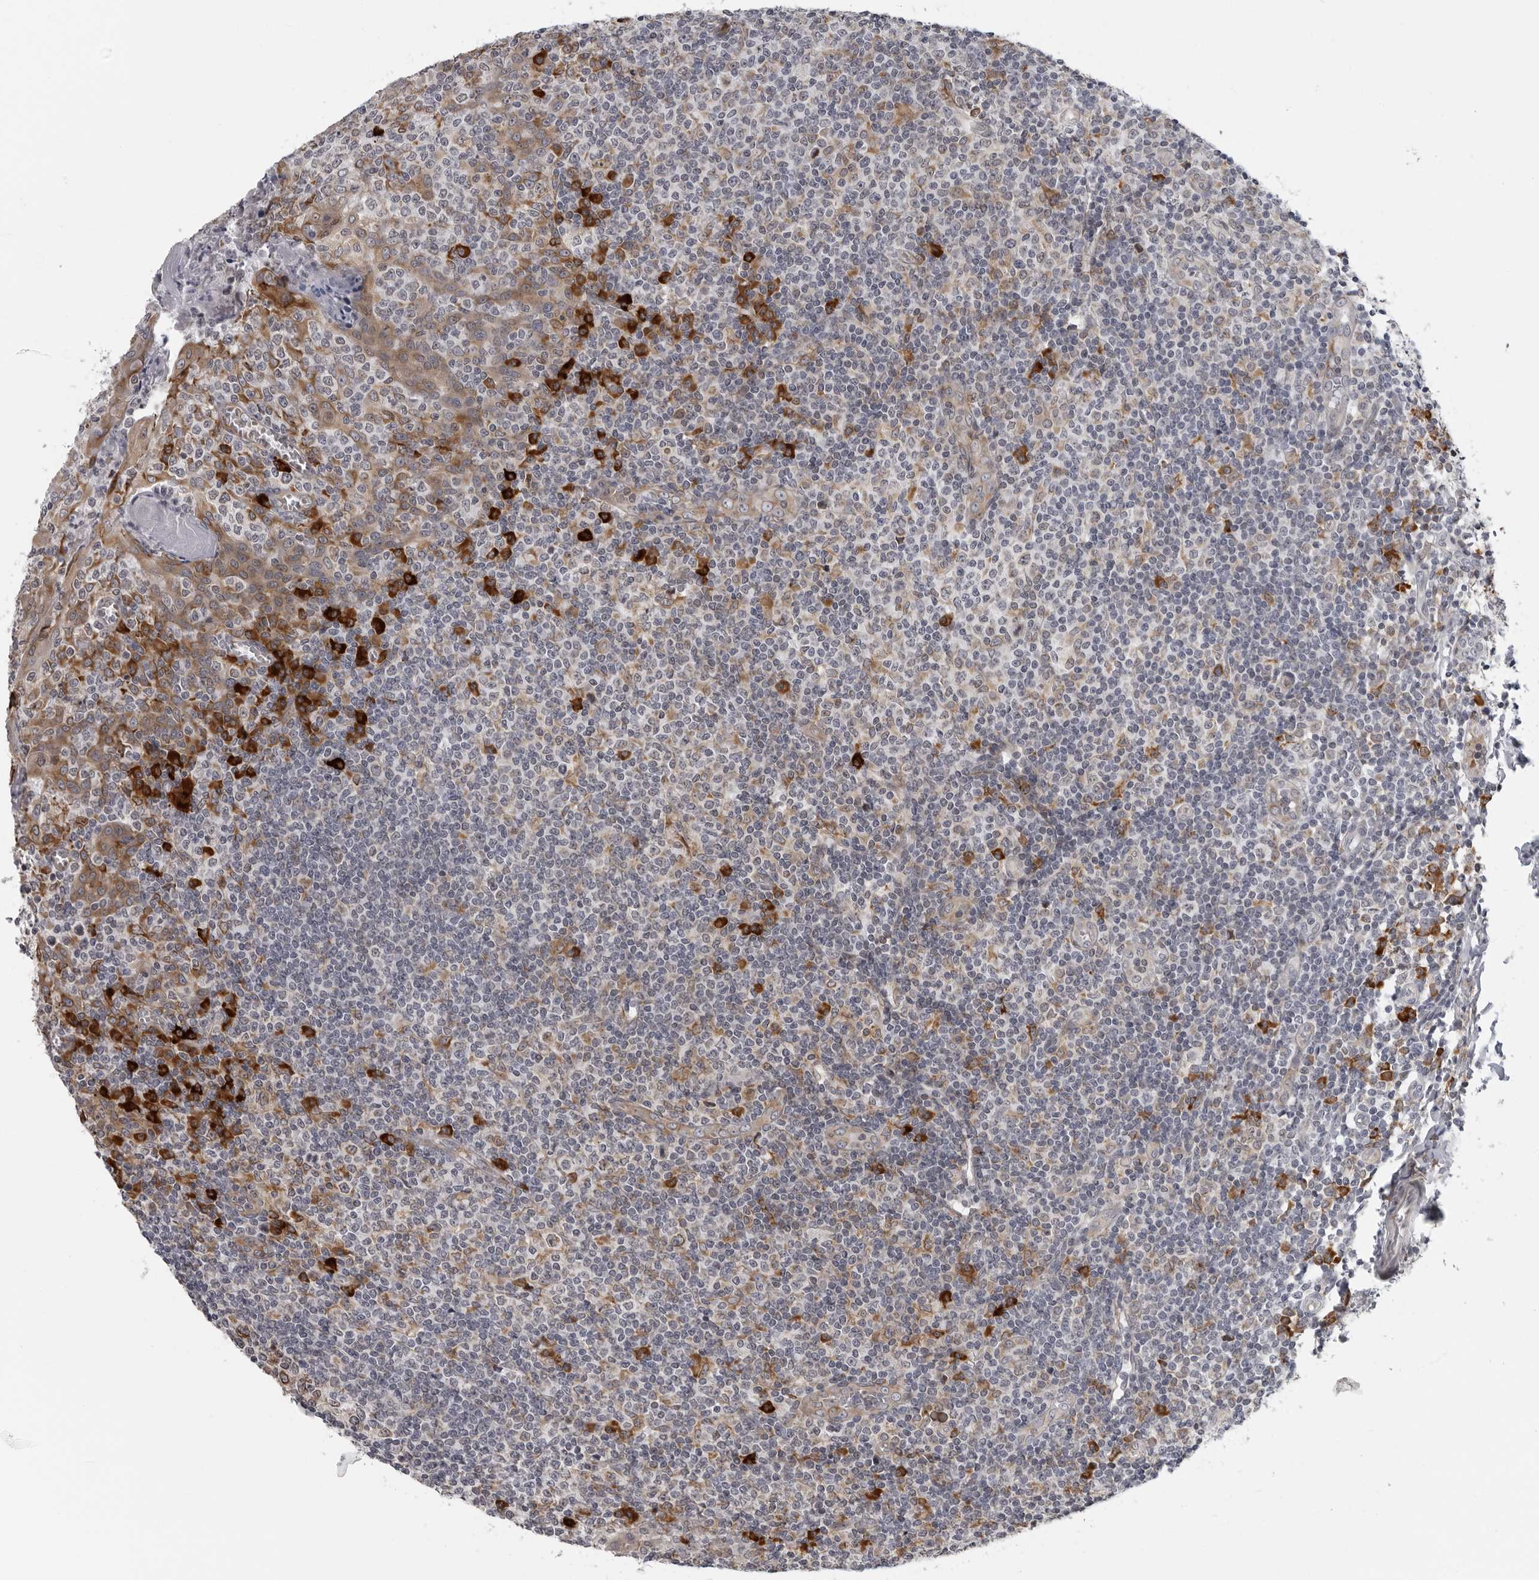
{"staining": {"intensity": "moderate", "quantity": "25%-75%", "location": "cytoplasmic/membranous"}, "tissue": "tonsil", "cell_type": "Germinal center cells", "image_type": "normal", "snomed": [{"axis": "morphology", "description": "Normal tissue, NOS"}, {"axis": "topography", "description": "Tonsil"}], "caption": "Tonsil stained for a protein exhibits moderate cytoplasmic/membranous positivity in germinal center cells. Using DAB (brown) and hematoxylin (blue) stains, captured at high magnification using brightfield microscopy.", "gene": "ALPK2", "patient": {"sex": "female", "age": 19}}